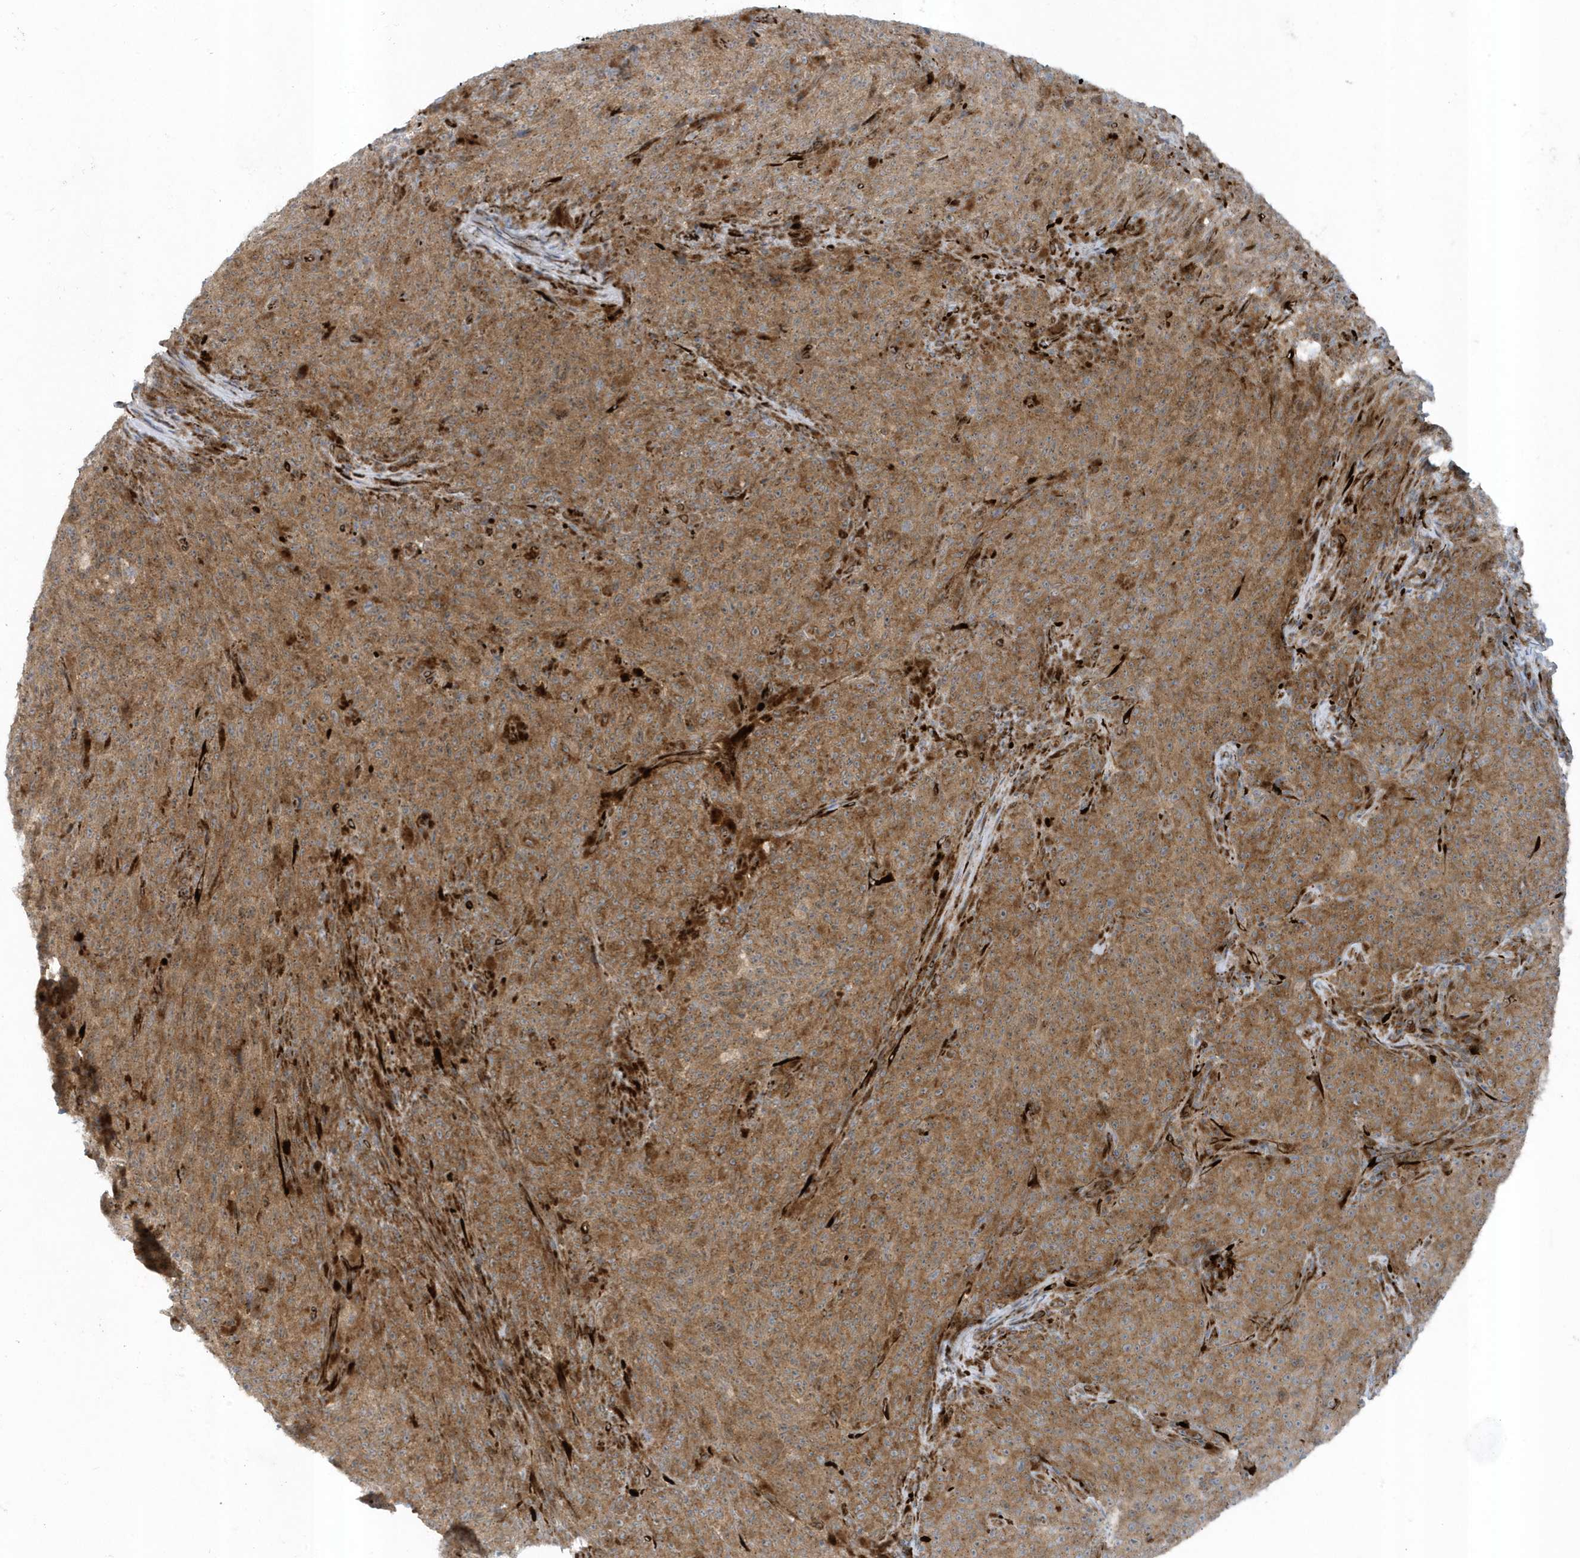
{"staining": {"intensity": "moderate", "quantity": ">75%", "location": "cytoplasmic/membranous"}, "tissue": "melanoma", "cell_type": "Tumor cells", "image_type": "cancer", "snomed": [{"axis": "morphology", "description": "Malignant melanoma, NOS"}, {"axis": "topography", "description": "Skin"}], "caption": "Malignant melanoma was stained to show a protein in brown. There is medium levels of moderate cytoplasmic/membranous positivity in approximately >75% of tumor cells.", "gene": "FAM98A", "patient": {"sex": "female", "age": 82}}